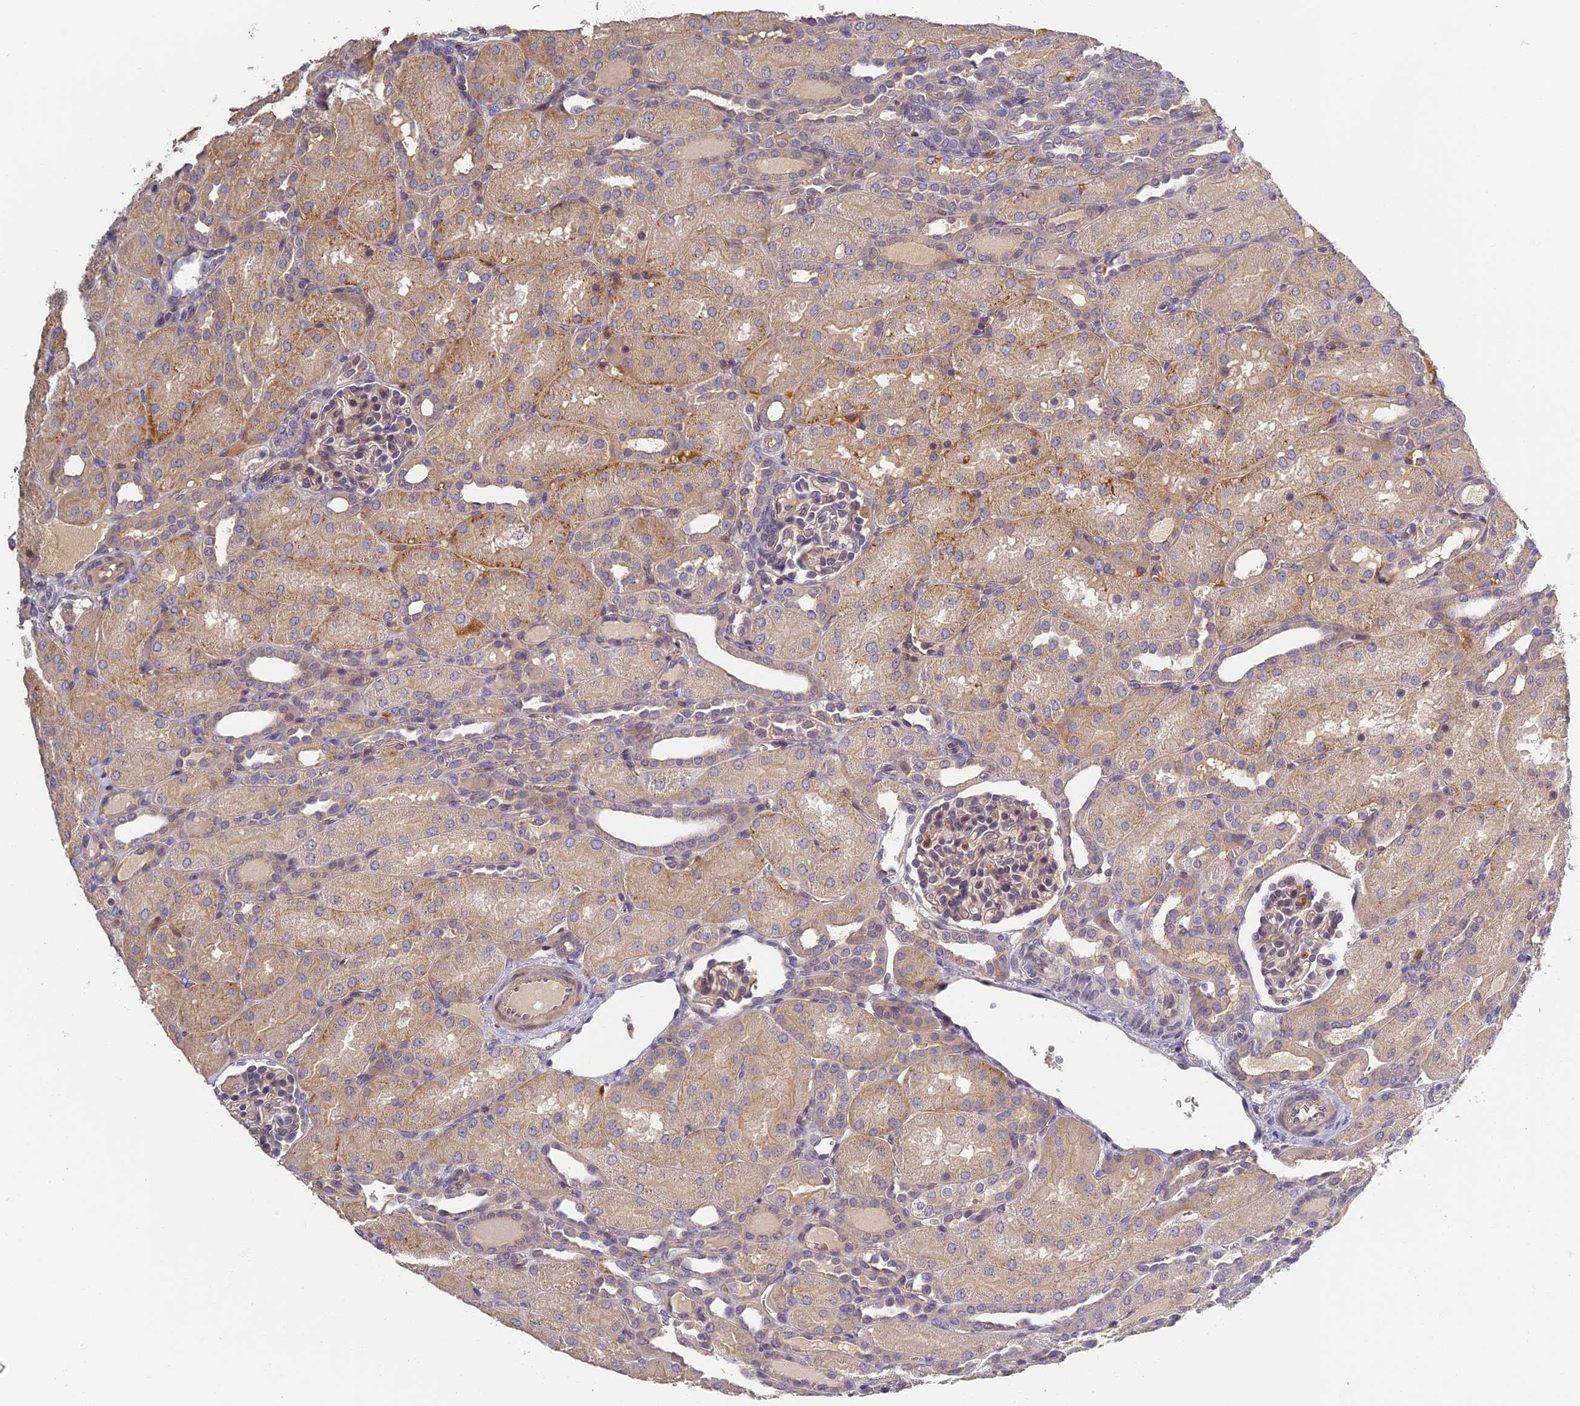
{"staining": {"intensity": "weak", "quantity": "<25%", "location": "cytoplasmic/membranous"}, "tissue": "kidney", "cell_type": "Cells in glomeruli", "image_type": "normal", "snomed": [{"axis": "morphology", "description": "Normal tissue, NOS"}, {"axis": "topography", "description": "Kidney"}], "caption": "Micrograph shows no significant protein staining in cells in glomeruli of benign kidney.", "gene": "AP4E1", "patient": {"sex": "male", "age": 1}}